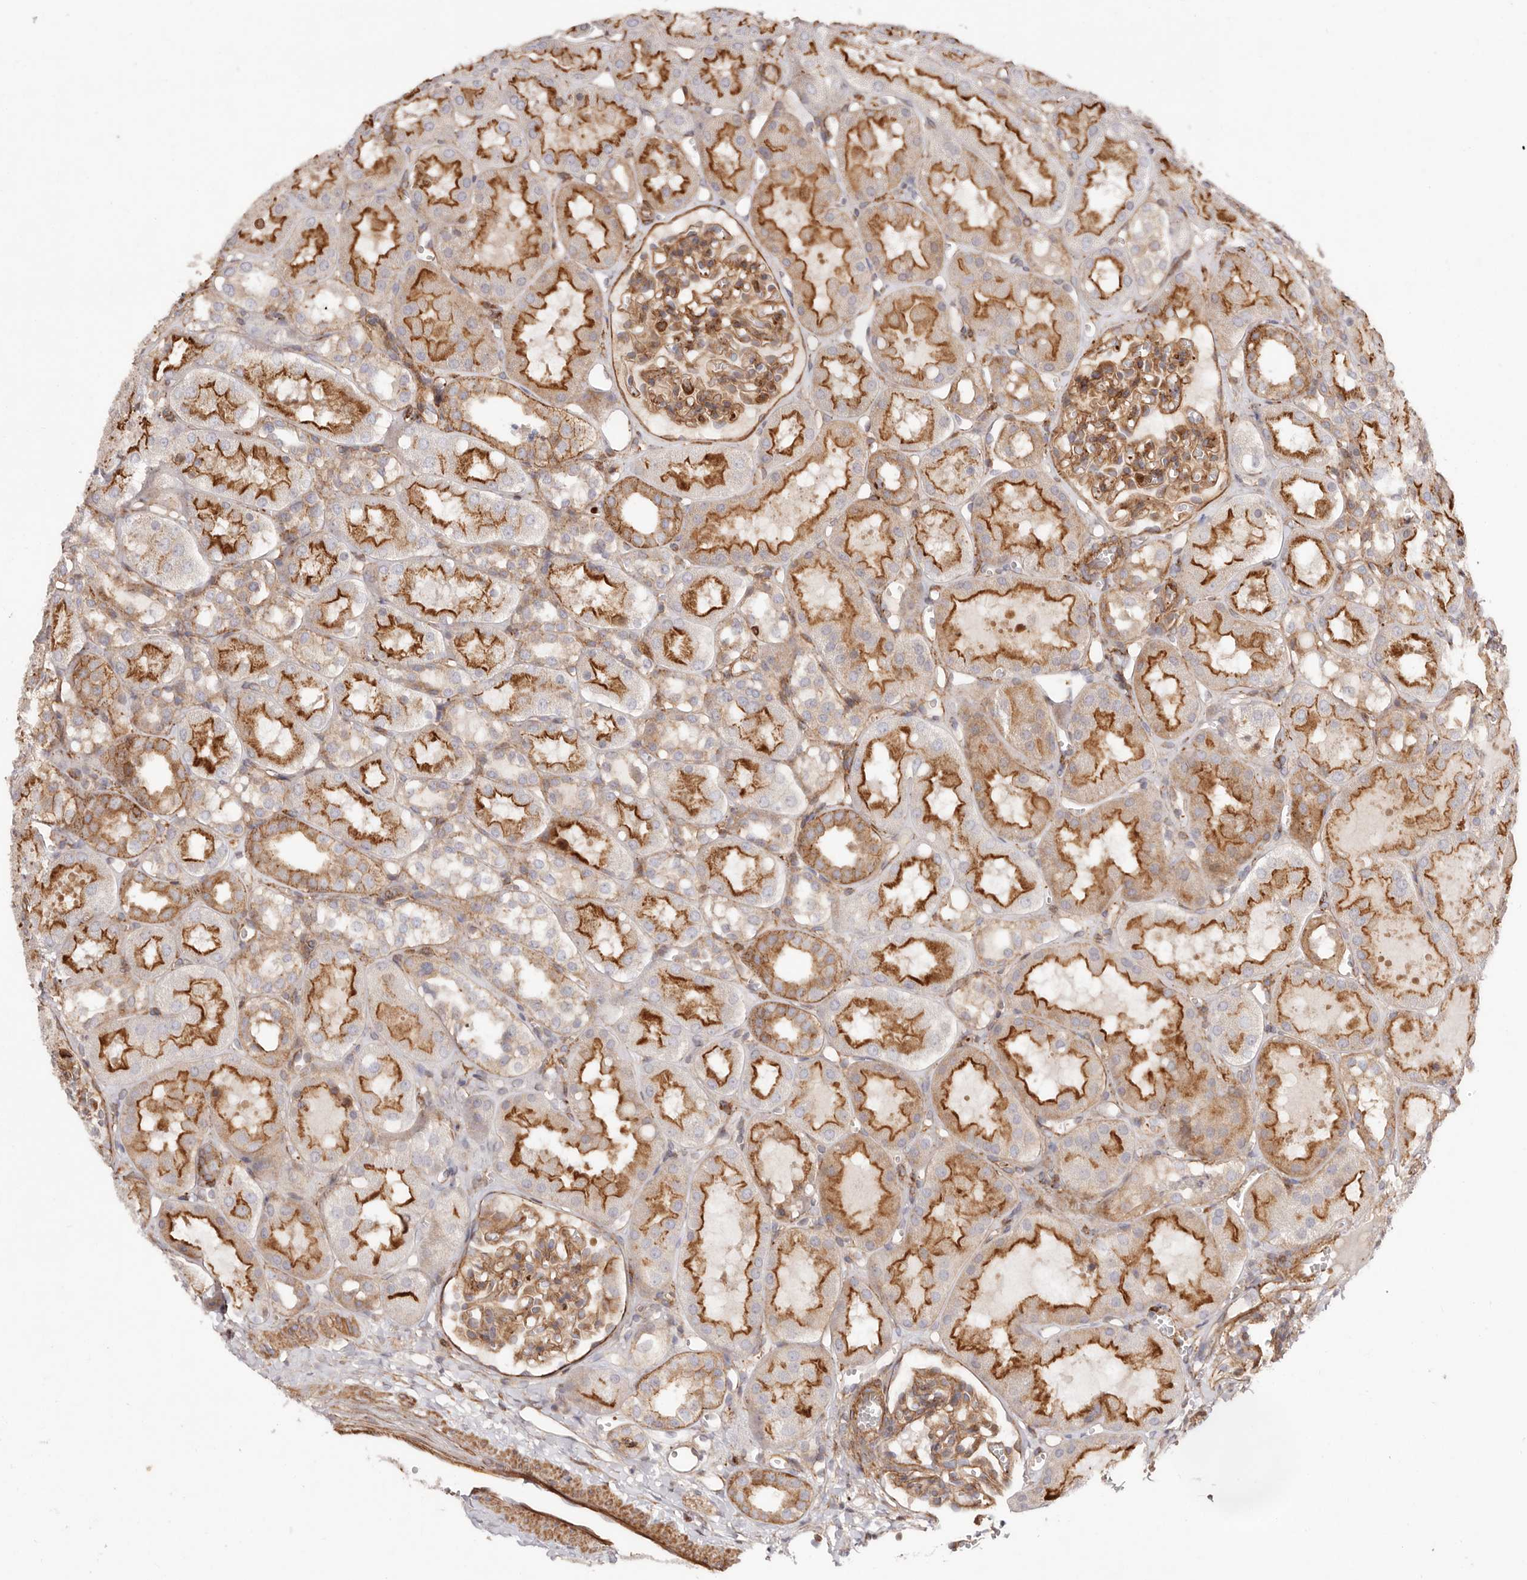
{"staining": {"intensity": "moderate", "quantity": ">75%", "location": "cytoplasmic/membranous"}, "tissue": "kidney", "cell_type": "Cells in glomeruli", "image_type": "normal", "snomed": [{"axis": "morphology", "description": "Normal tissue, NOS"}, {"axis": "topography", "description": "Kidney"}], "caption": "Protein expression analysis of unremarkable human kidney reveals moderate cytoplasmic/membranous staining in approximately >75% of cells in glomeruli. (Stains: DAB (3,3'-diaminobenzidine) in brown, nuclei in blue, Microscopy: brightfield microscopy at high magnification).", "gene": "PTPN22", "patient": {"sex": "male", "age": 16}}